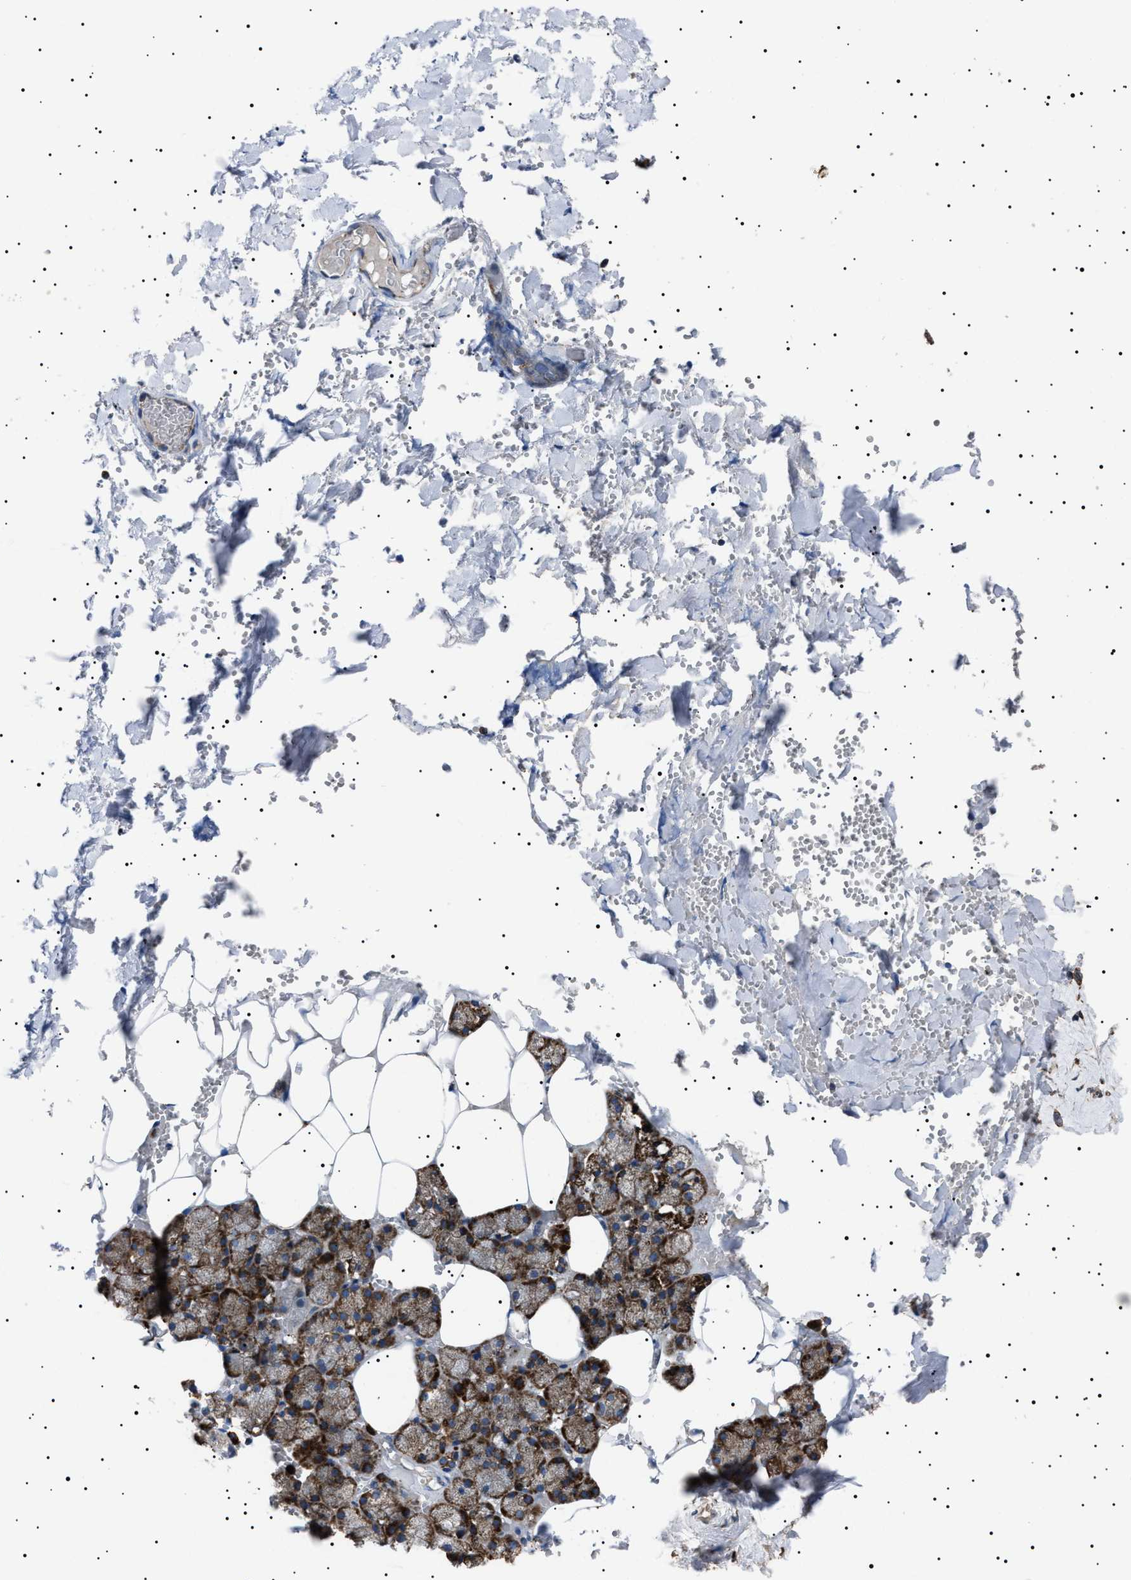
{"staining": {"intensity": "moderate", "quantity": ">75%", "location": "cytoplasmic/membranous"}, "tissue": "salivary gland", "cell_type": "Glandular cells", "image_type": "normal", "snomed": [{"axis": "morphology", "description": "Normal tissue, NOS"}, {"axis": "topography", "description": "Salivary gland"}], "caption": "Immunohistochemistry (IHC) (DAB (3,3'-diaminobenzidine)) staining of benign human salivary gland reveals moderate cytoplasmic/membranous protein positivity in about >75% of glandular cells. (Stains: DAB (3,3'-diaminobenzidine) in brown, nuclei in blue, Microscopy: brightfield microscopy at high magnification).", "gene": "TOP1MT", "patient": {"sex": "male", "age": 62}}